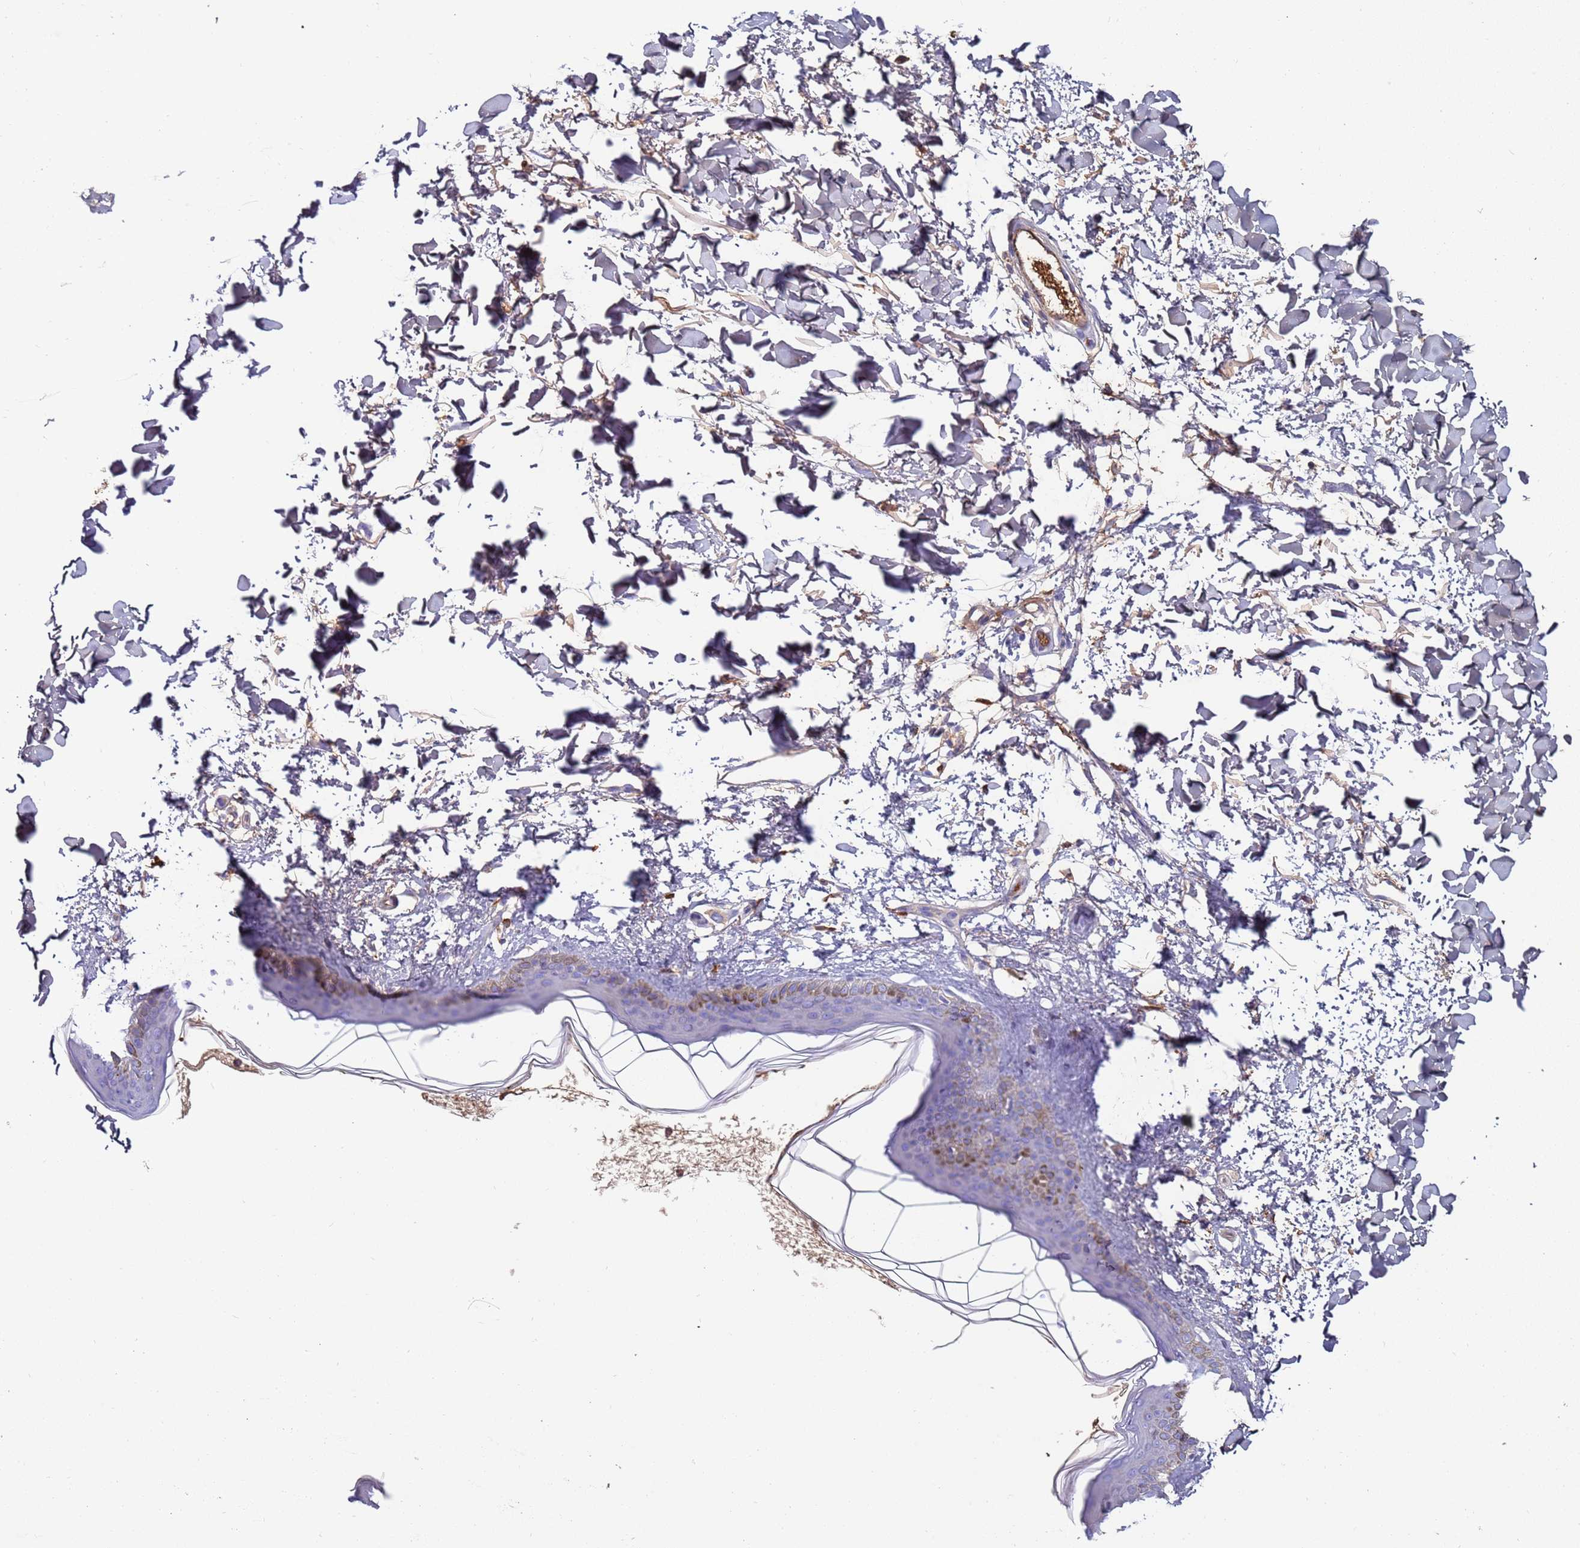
{"staining": {"intensity": "moderate", "quantity": ">75%", "location": "cytoplasmic/membranous"}, "tissue": "skin", "cell_type": "Fibroblasts", "image_type": "normal", "snomed": [{"axis": "morphology", "description": "Normal tissue, NOS"}, {"axis": "topography", "description": "Skin"}], "caption": "Immunohistochemical staining of normal human skin reveals medium levels of moderate cytoplasmic/membranous staining in approximately >75% of fibroblasts.", "gene": "CYSLTR2", "patient": {"sex": "female", "age": 58}}